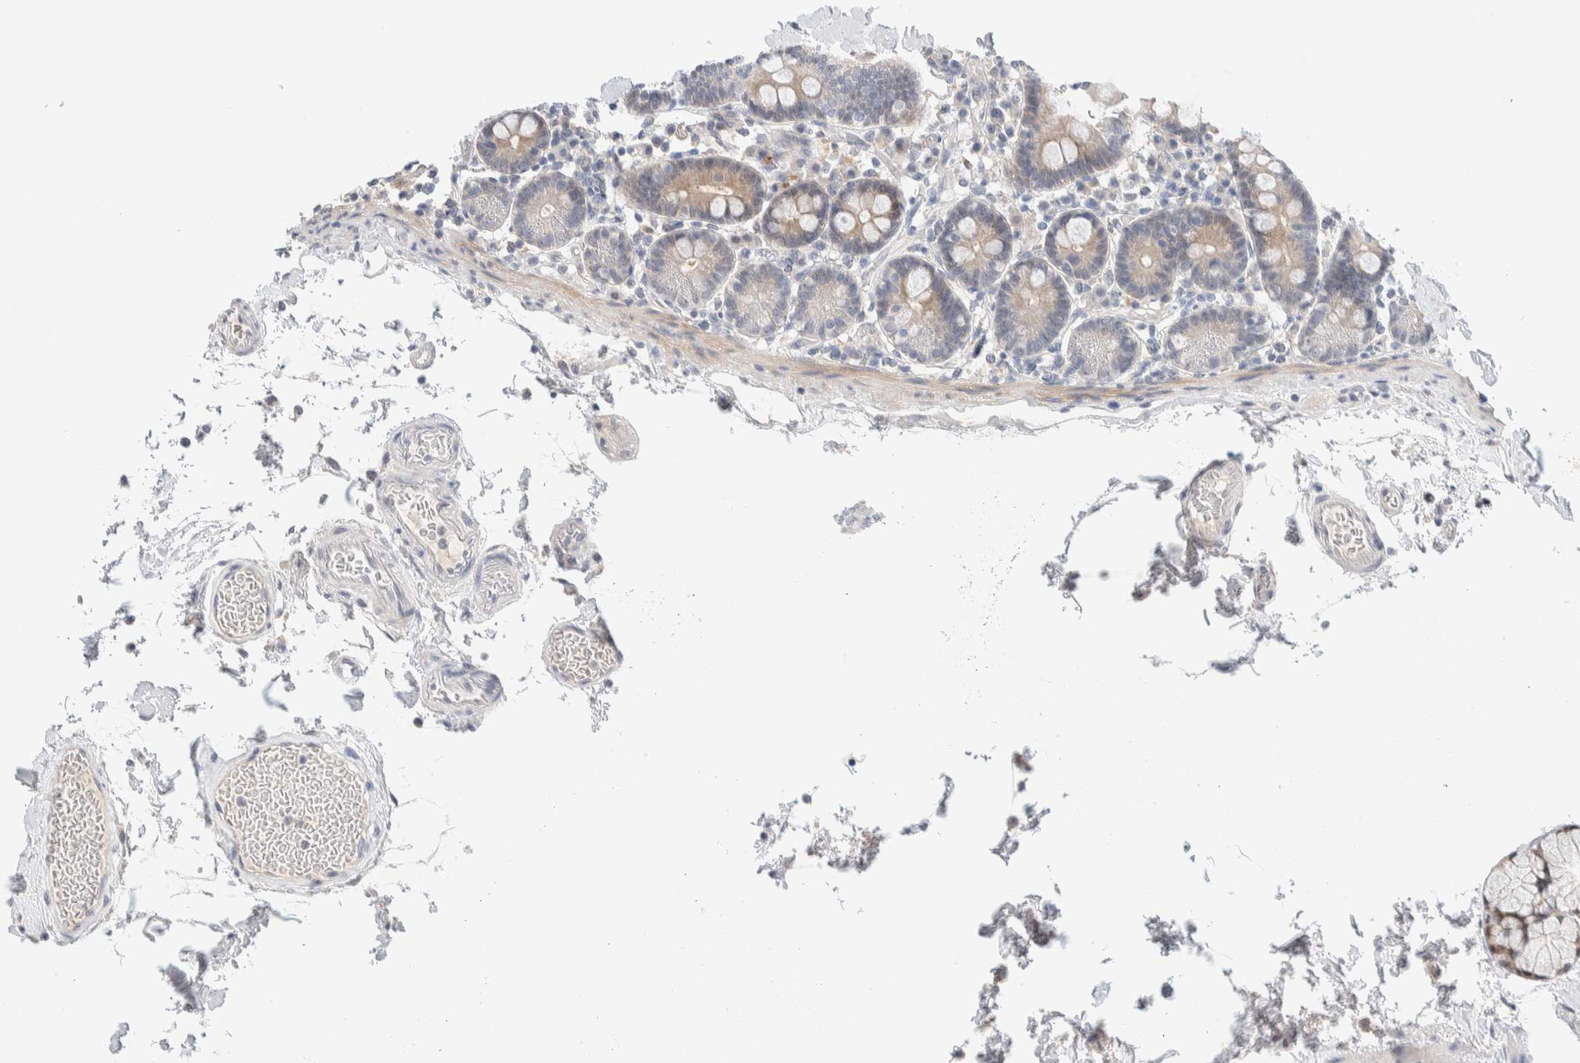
{"staining": {"intensity": "weak", "quantity": "25%-75%", "location": "cytoplasmic/membranous"}, "tissue": "duodenum", "cell_type": "Glandular cells", "image_type": "normal", "snomed": [{"axis": "morphology", "description": "Normal tissue, NOS"}, {"axis": "topography", "description": "Small intestine, NOS"}], "caption": "Glandular cells reveal low levels of weak cytoplasmic/membranous staining in about 25%-75% of cells in unremarkable human duodenum. Using DAB (brown) and hematoxylin (blue) stains, captured at high magnification using brightfield microscopy.", "gene": "DNAJB6", "patient": {"sex": "female", "age": 71}}